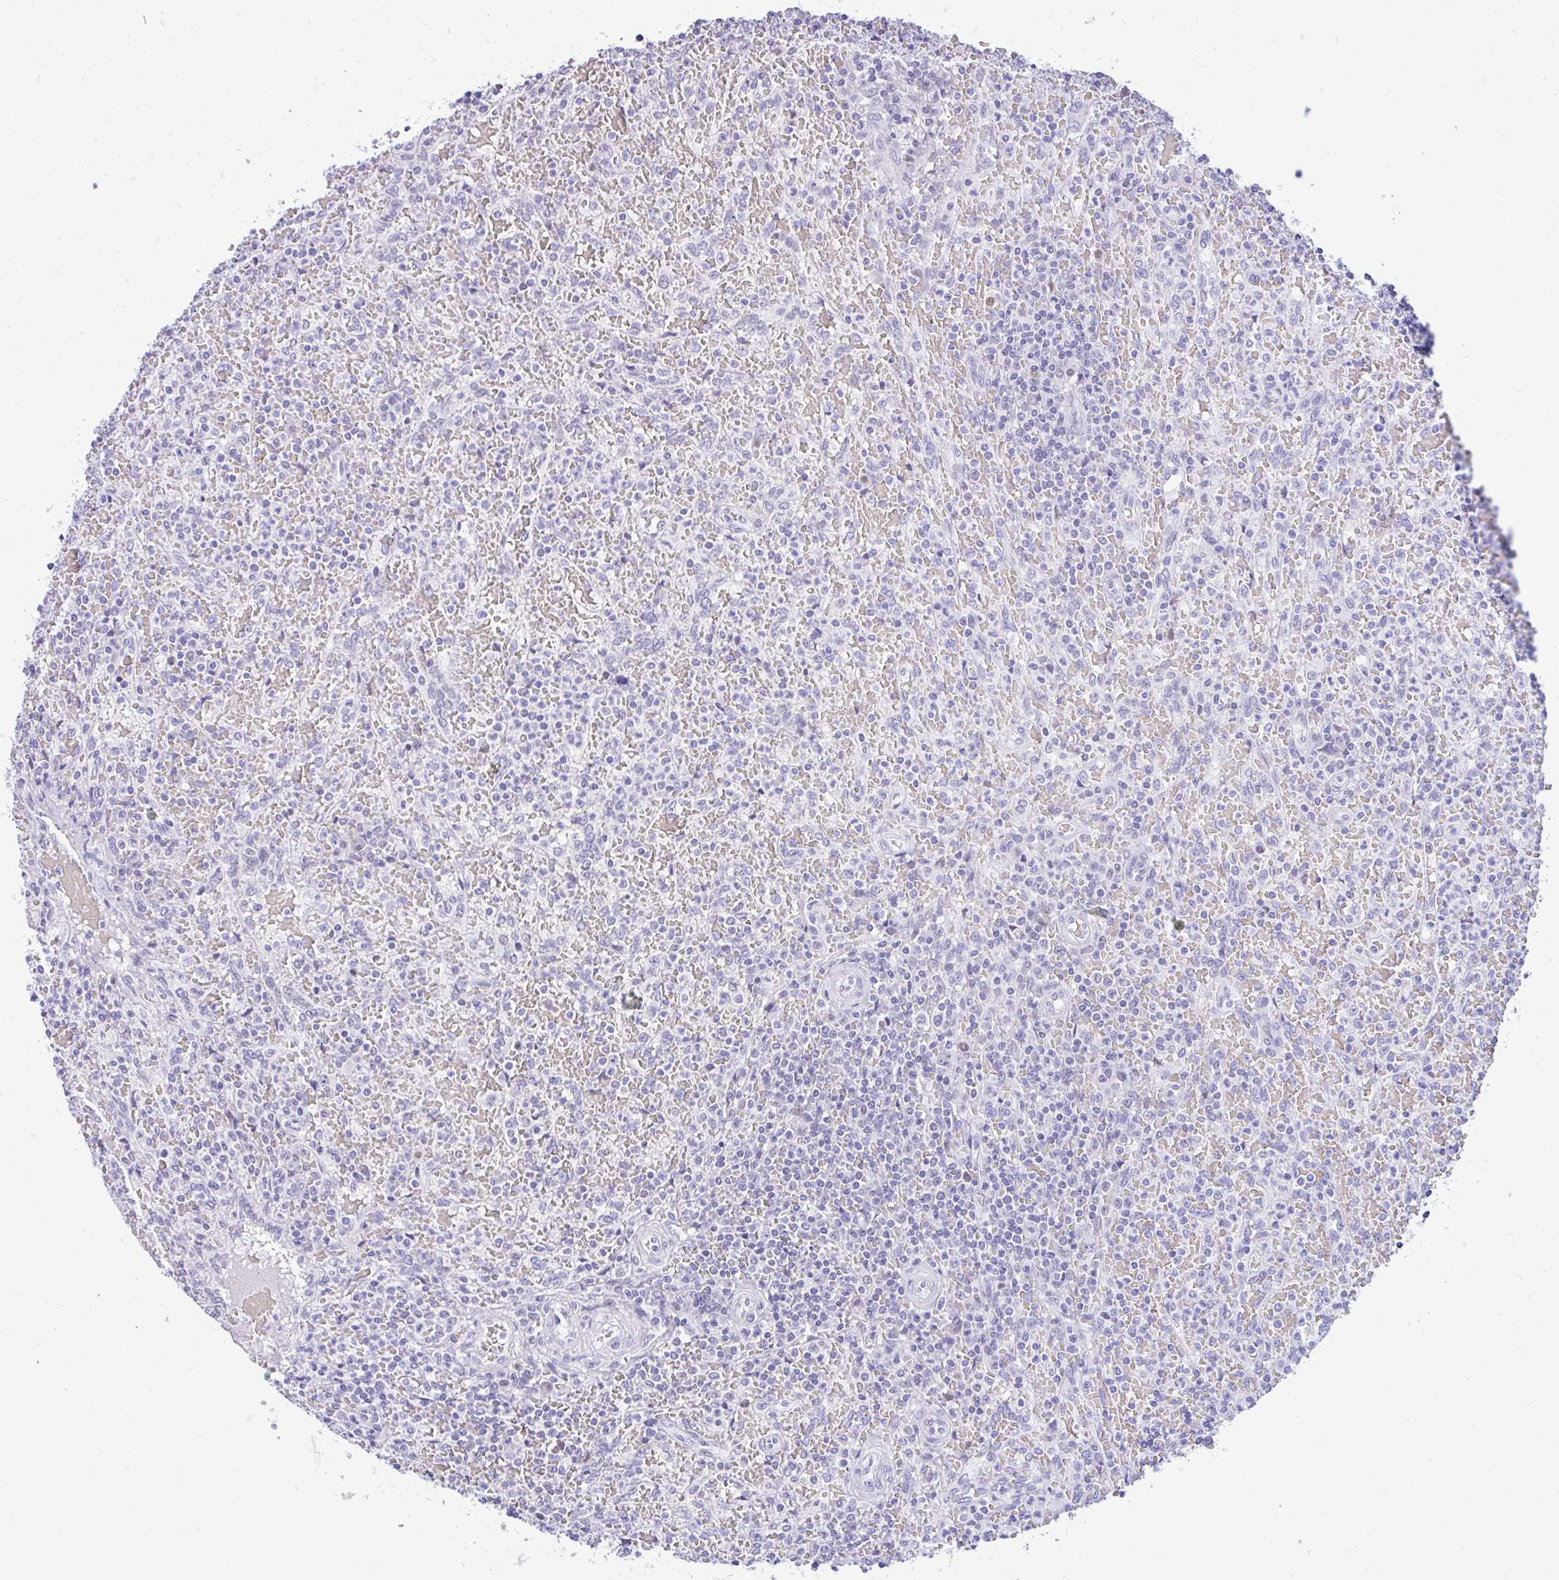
{"staining": {"intensity": "negative", "quantity": "none", "location": "none"}, "tissue": "lymphoma", "cell_type": "Tumor cells", "image_type": "cancer", "snomed": [{"axis": "morphology", "description": "Malignant lymphoma, non-Hodgkin's type, Low grade"}, {"axis": "topography", "description": "Spleen"}], "caption": "DAB immunohistochemical staining of human lymphoma reveals no significant staining in tumor cells.", "gene": "GLB1L2", "patient": {"sex": "female", "age": 64}}